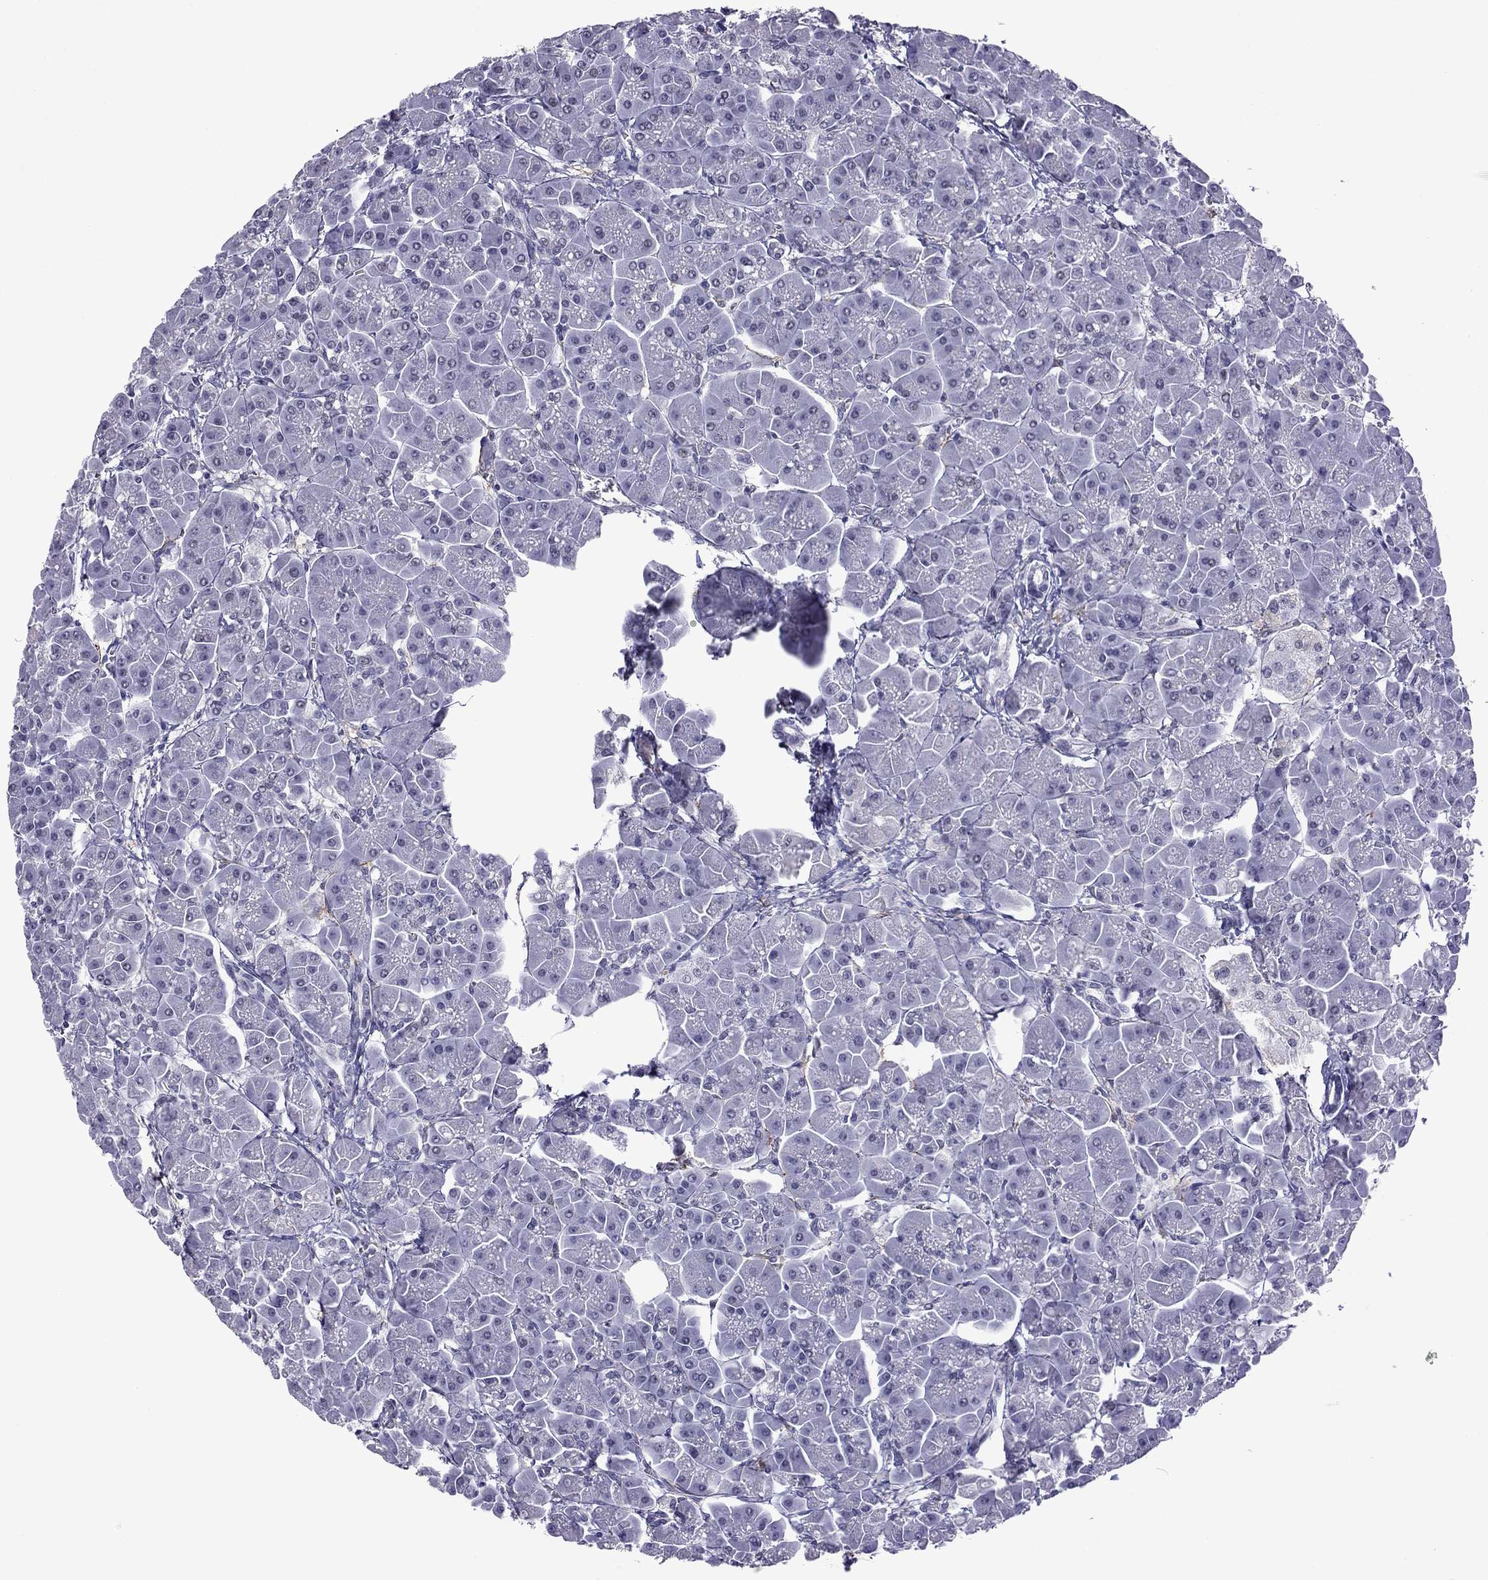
{"staining": {"intensity": "negative", "quantity": "none", "location": "none"}, "tissue": "pancreas", "cell_type": "Exocrine glandular cells", "image_type": "normal", "snomed": [{"axis": "morphology", "description": "Normal tissue, NOS"}, {"axis": "topography", "description": "Pancreas"}], "caption": "Exocrine glandular cells show no significant expression in normal pancreas. (DAB immunohistochemistry (IHC) with hematoxylin counter stain).", "gene": "ZNF646", "patient": {"sex": "male", "age": 70}}